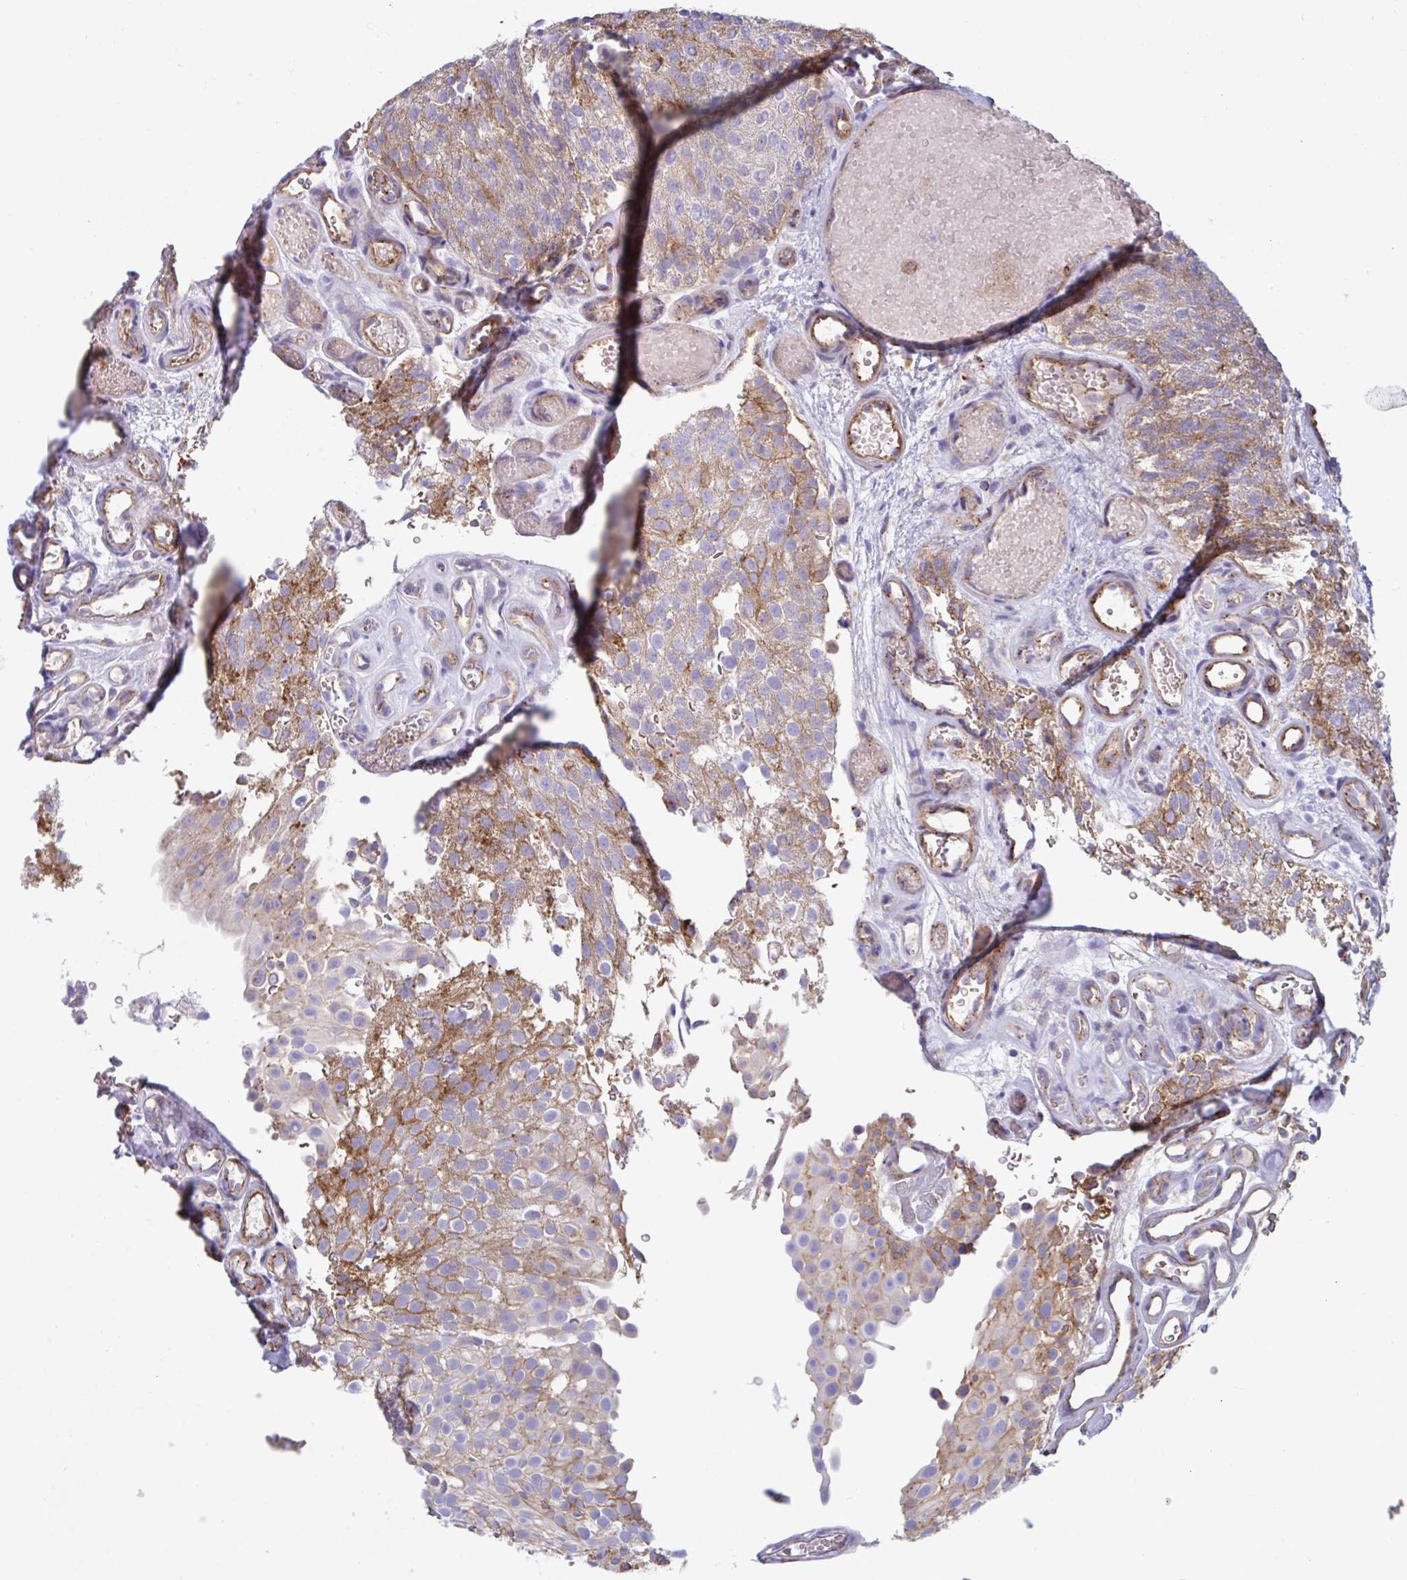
{"staining": {"intensity": "moderate", "quantity": ">75%", "location": "cytoplasmic/membranous"}, "tissue": "urothelial cancer", "cell_type": "Tumor cells", "image_type": "cancer", "snomed": [{"axis": "morphology", "description": "Urothelial carcinoma, Low grade"}, {"axis": "topography", "description": "Urinary bladder"}], "caption": "DAB (3,3'-diaminobenzidine) immunohistochemical staining of urothelial cancer reveals moderate cytoplasmic/membranous protein staining in approximately >75% of tumor cells.", "gene": "SLC9A6", "patient": {"sex": "male", "age": 78}}